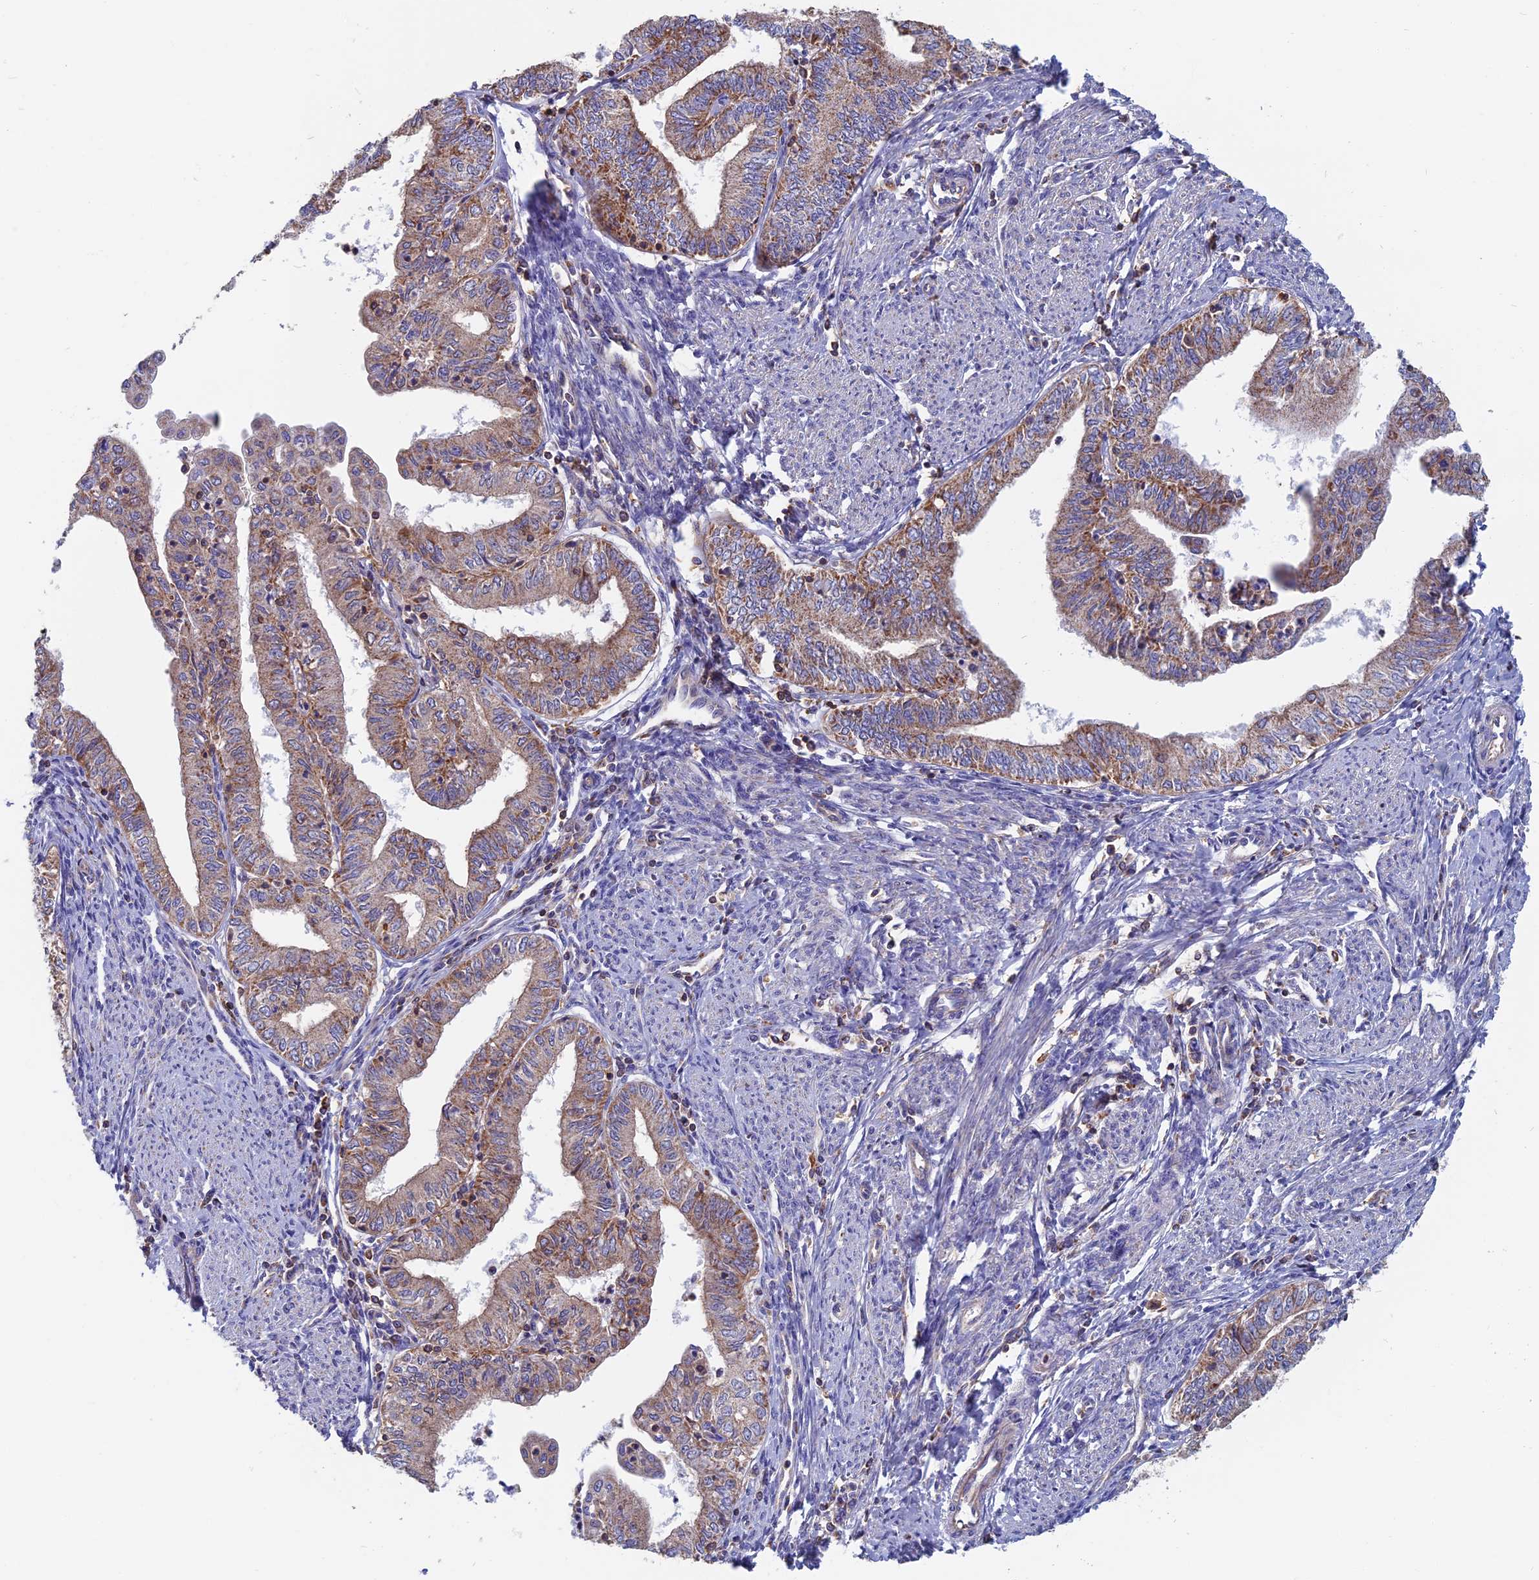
{"staining": {"intensity": "moderate", "quantity": "25%-75%", "location": "cytoplasmic/membranous"}, "tissue": "endometrial cancer", "cell_type": "Tumor cells", "image_type": "cancer", "snomed": [{"axis": "morphology", "description": "Adenocarcinoma, NOS"}, {"axis": "topography", "description": "Endometrium"}], "caption": "Immunohistochemical staining of endometrial cancer (adenocarcinoma) reveals medium levels of moderate cytoplasmic/membranous expression in approximately 25%-75% of tumor cells.", "gene": "HSD17B8", "patient": {"sex": "female", "age": 66}}